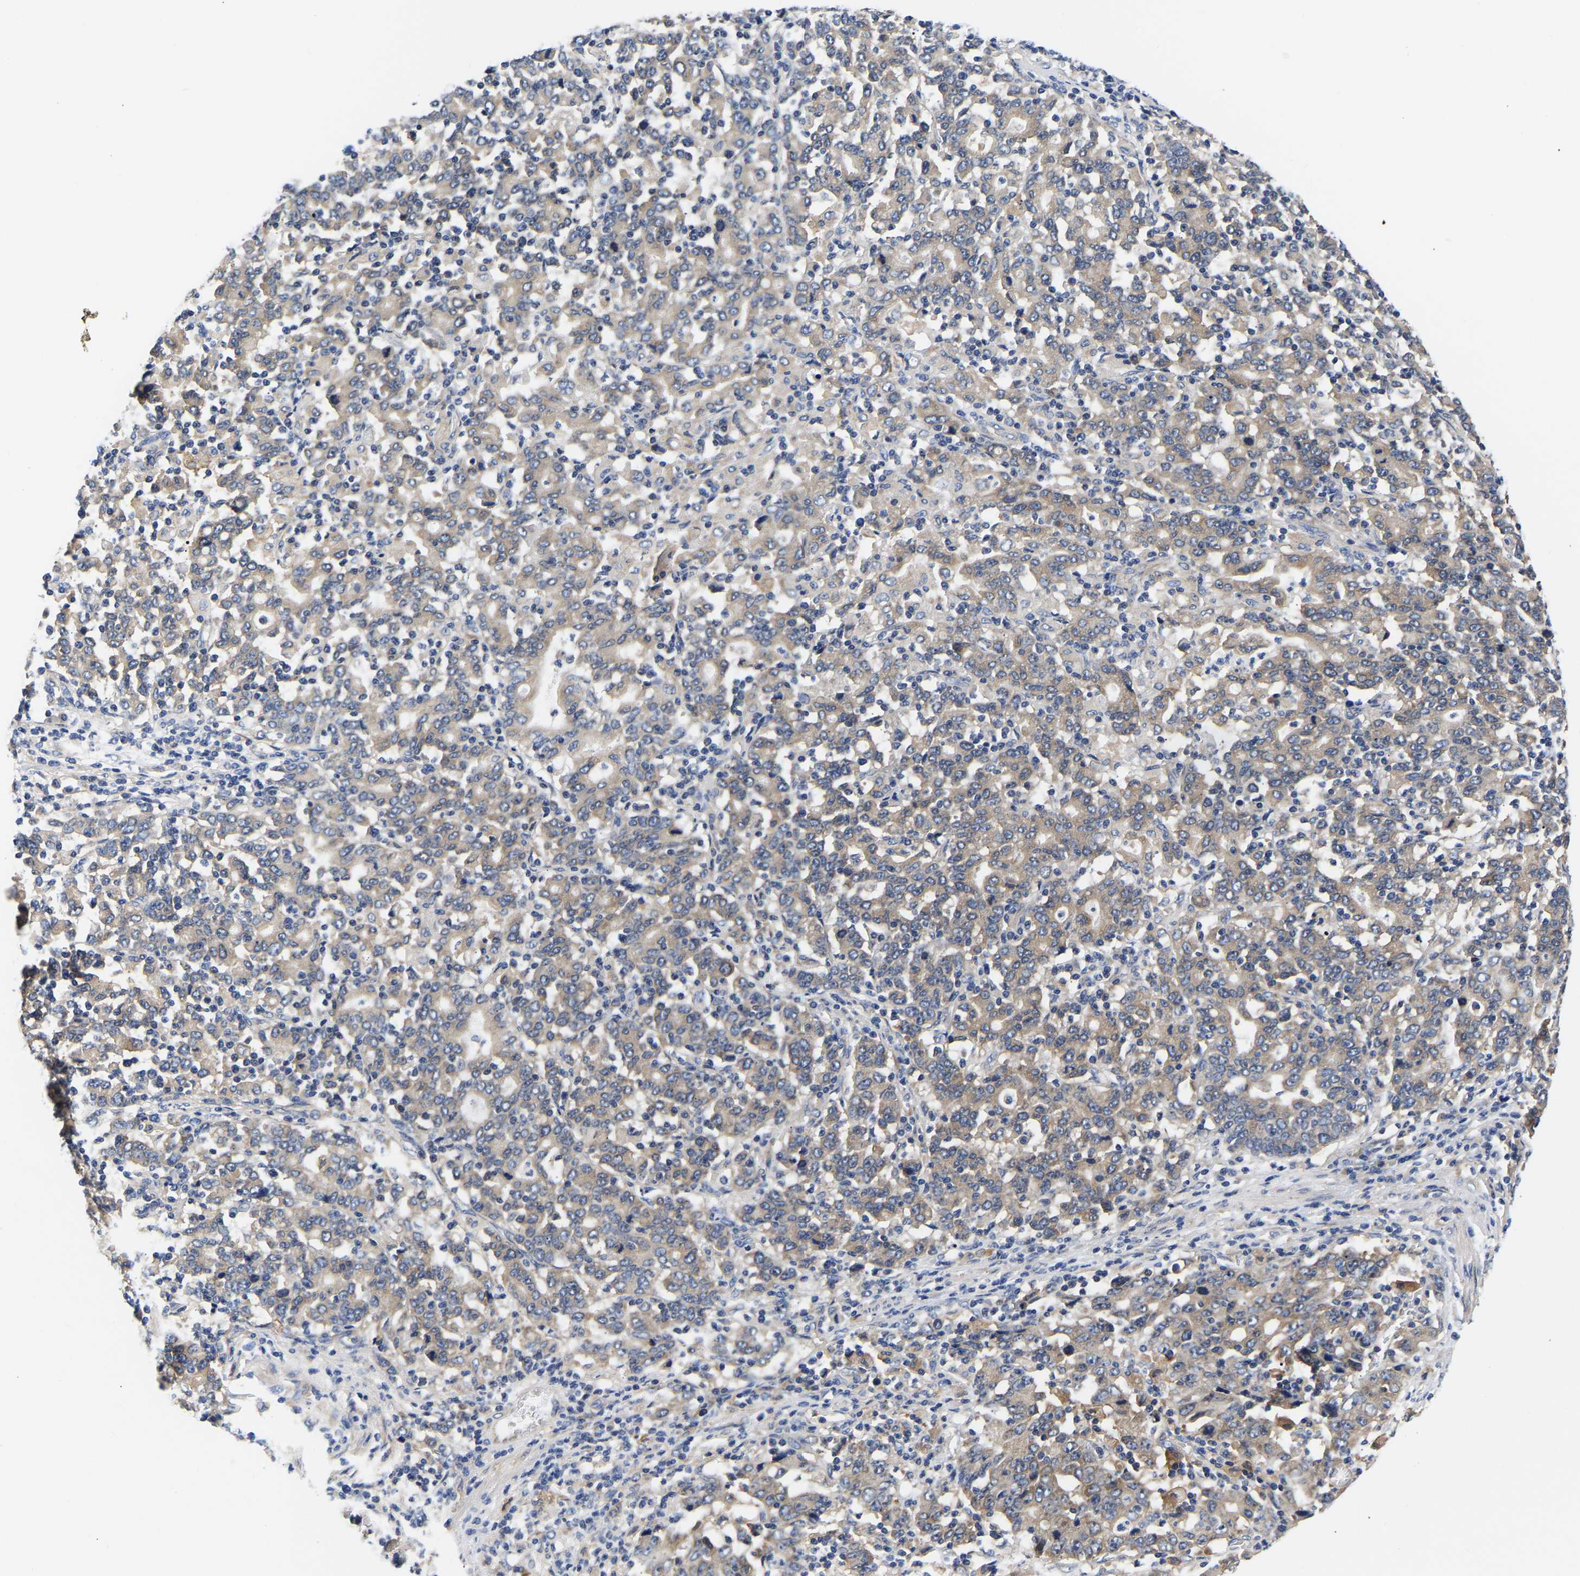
{"staining": {"intensity": "weak", "quantity": ">75%", "location": "cytoplasmic/membranous"}, "tissue": "stomach cancer", "cell_type": "Tumor cells", "image_type": "cancer", "snomed": [{"axis": "morphology", "description": "Adenocarcinoma, NOS"}, {"axis": "topography", "description": "Stomach, upper"}], "caption": "The image shows staining of stomach adenocarcinoma, revealing weak cytoplasmic/membranous protein staining (brown color) within tumor cells. Using DAB (brown) and hematoxylin (blue) stains, captured at high magnification using brightfield microscopy.", "gene": "CCDC6", "patient": {"sex": "male", "age": 69}}